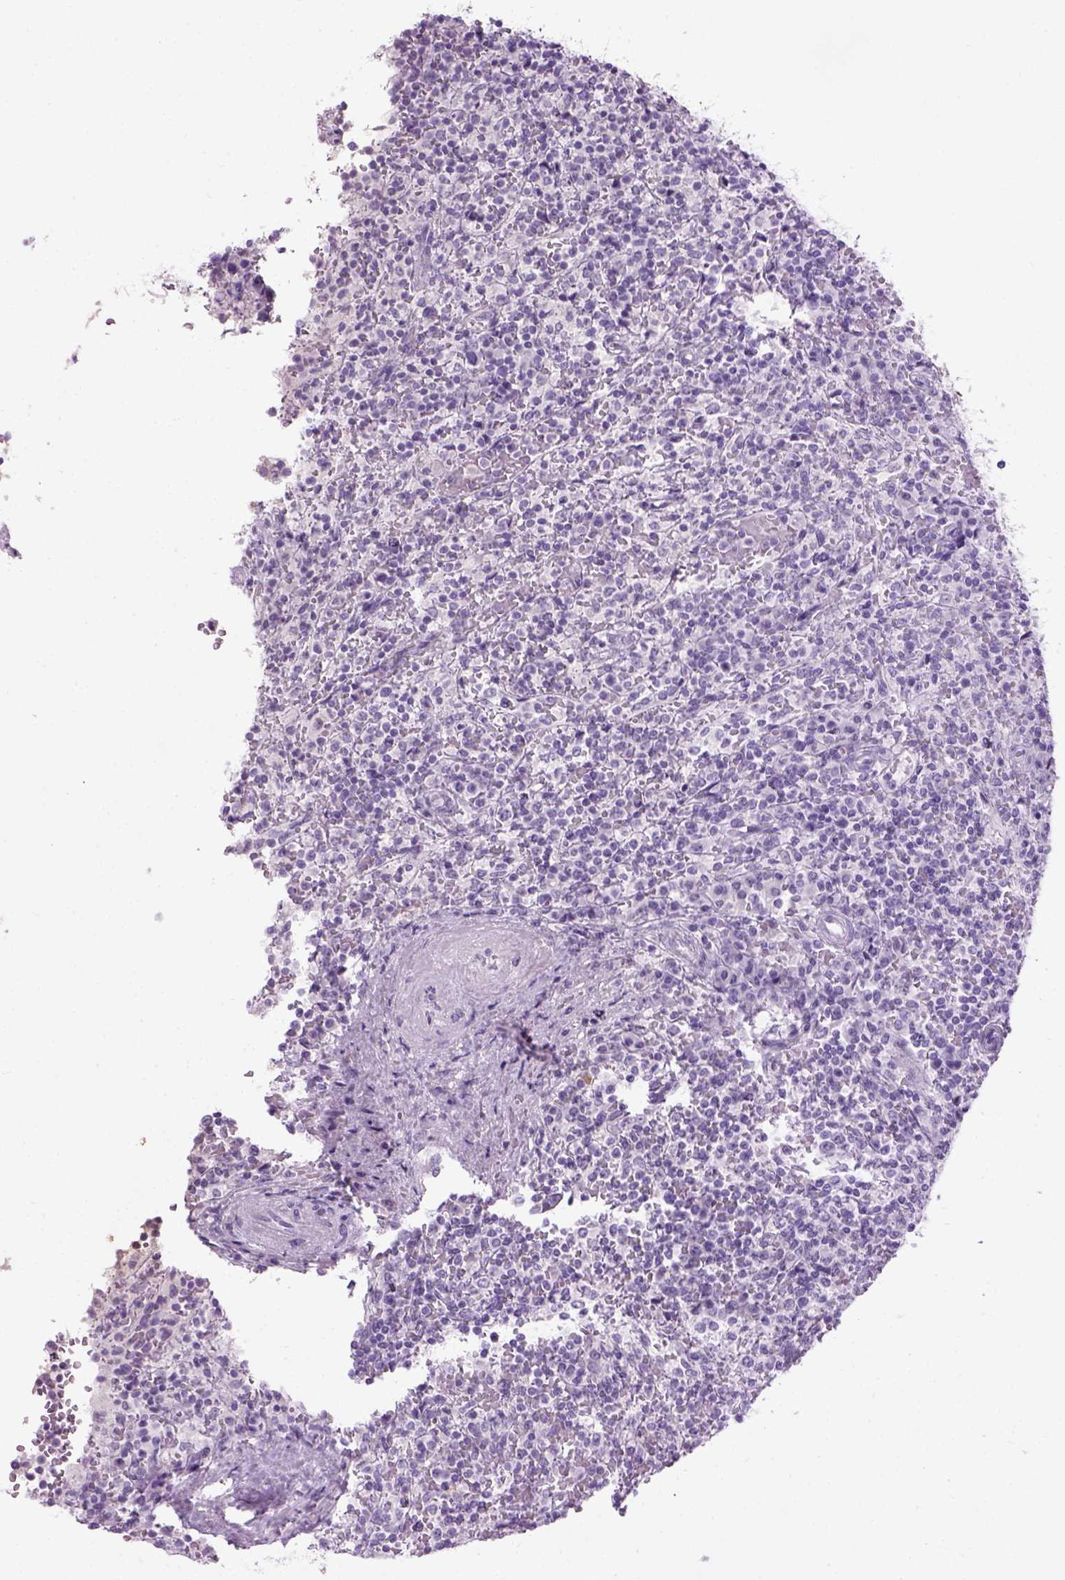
{"staining": {"intensity": "negative", "quantity": "none", "location": "none"}, "tissue": "lymphoma", "cell_type": "Tumor cells", "image_type": "cancer", "snomed": [{"axis": "morphology", "description": "Malignant lymphoma, non-Hodgkin's type, Low grade"}, {"axis": "topography", "description": "Spleen"}], "caption": "Tumor cells are negative for brown protein staining in lymphoma.", "gene": "GABRB2", "patient": {"sex": "male", "age": 62}}